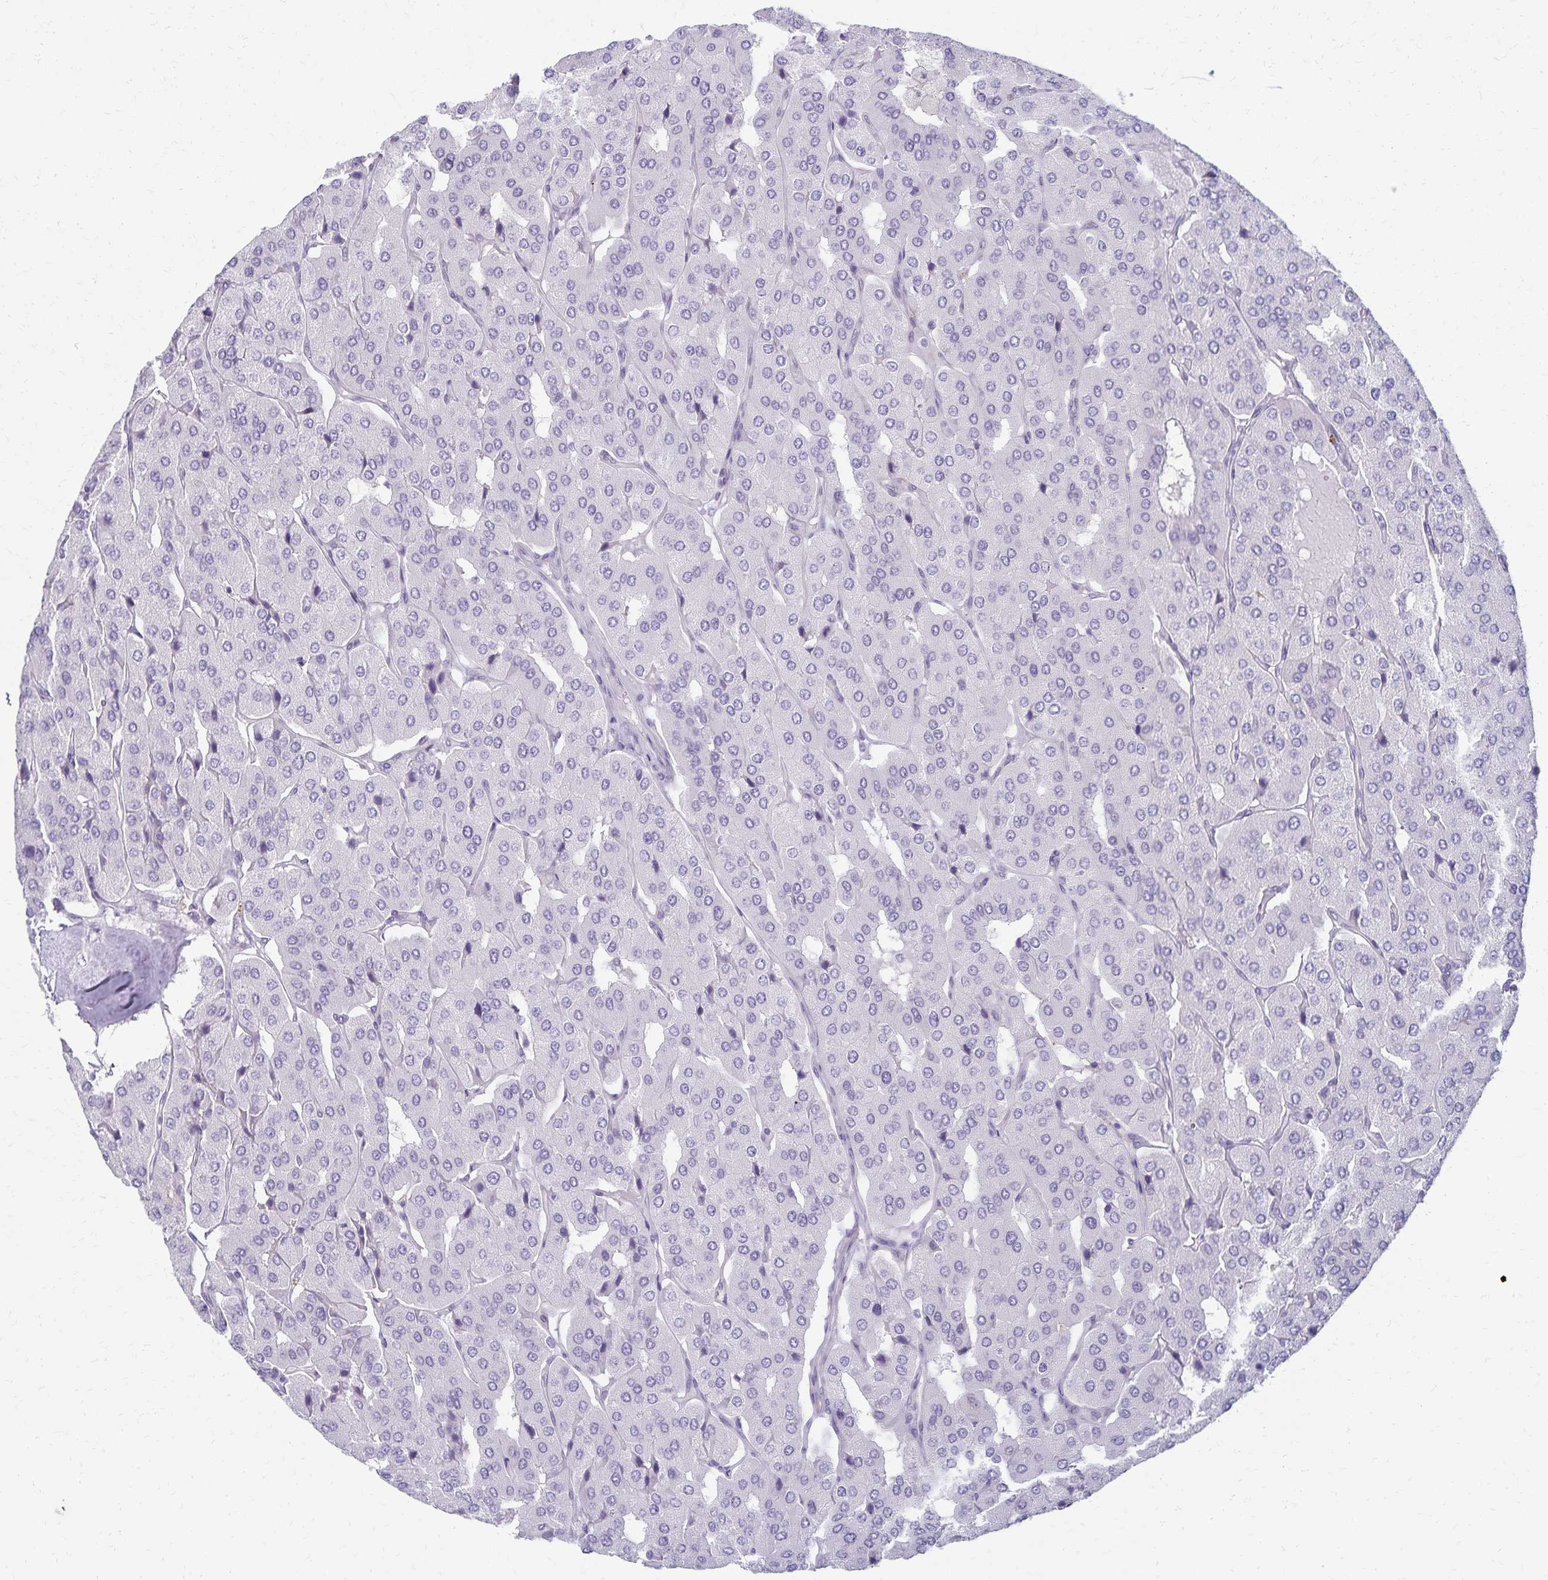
{"staining": {"intensity": "negative", "quantity": "none", "location": "none"}, "tissue": "parathyroid gland", "cell_type": "Glandular cells", "image_type": "normal", "snomed": [{"axis": "morphology", "description": "Normal tissue, NOS"}, {"axis": "morphology", "description": "Adenoma, NOS"}, {"axis": "topography", "description": "Parathyroid gland"}], "caption": "IHC photomicrograph of unremarkable human parathyroid gland stained for a protein (brown), which displays no expression in glandular cells.", "gene": "KISS1", "patient": {"sex": "female", "age": 86}}